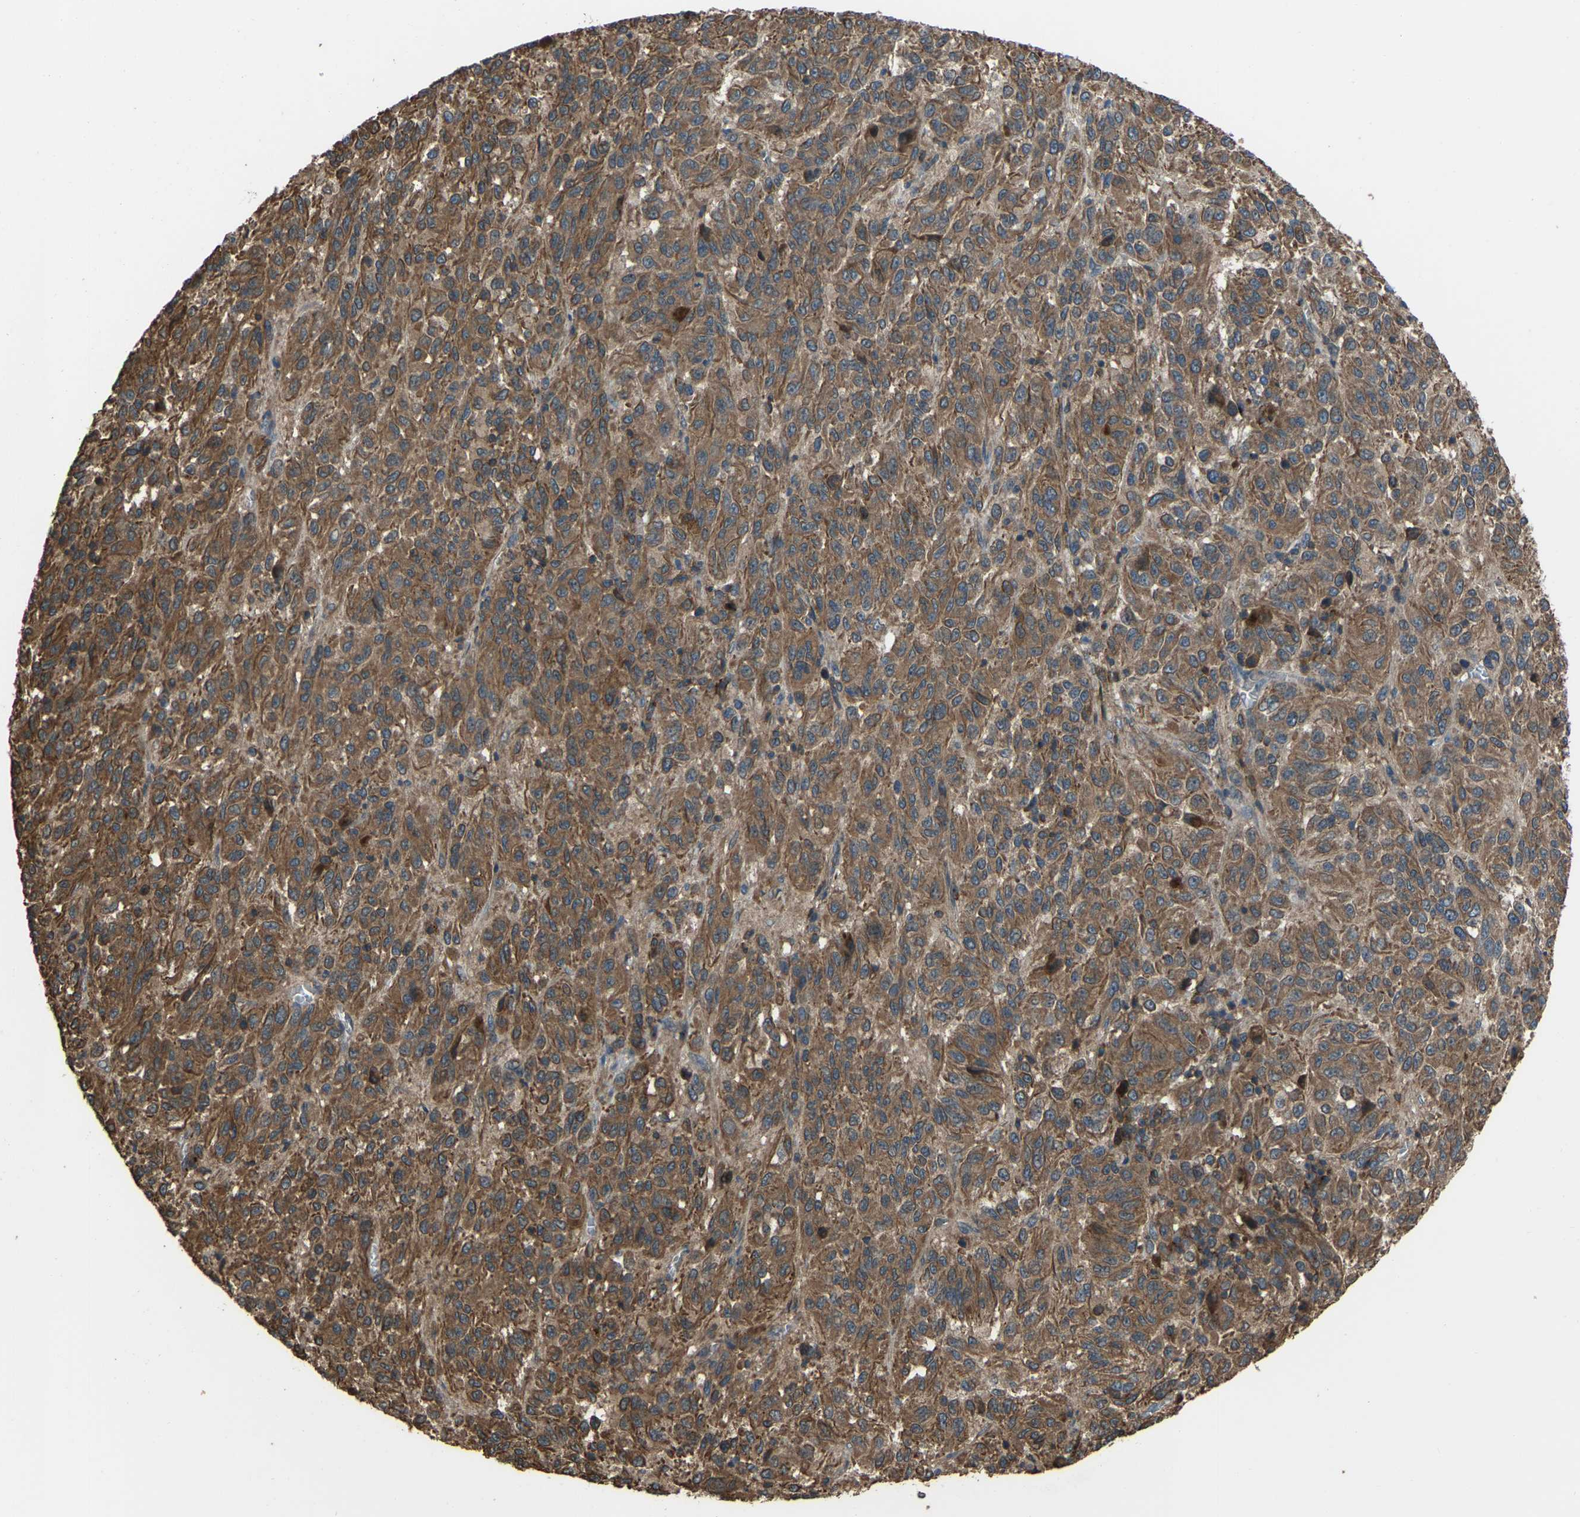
{"staining": {"intensity": "moderate", "quantity": ">75%", "location": "cytoplasmic/membranous"}, "tissue": "melanoma", "cell_type": "Tumor cells", "image_type": "cancer", "snomed": [{"axis": "morphology", "description": "Malignant melanoma, Metastatic site"}, {"axis": "topography", "description": "Lung"}], "caption": "High-magnification brightfield microscopy of melanoma stained with DAB (3,3'-diaminobenzidine) (brown) and counterstained with hematoxylin (blue). tumor cells exhibit moderate cytoplasmic/membranous positivity is seen in about>75% of cells.", "gene": "SLC4A2", "patient": {"sex": "male", "age": 64}}